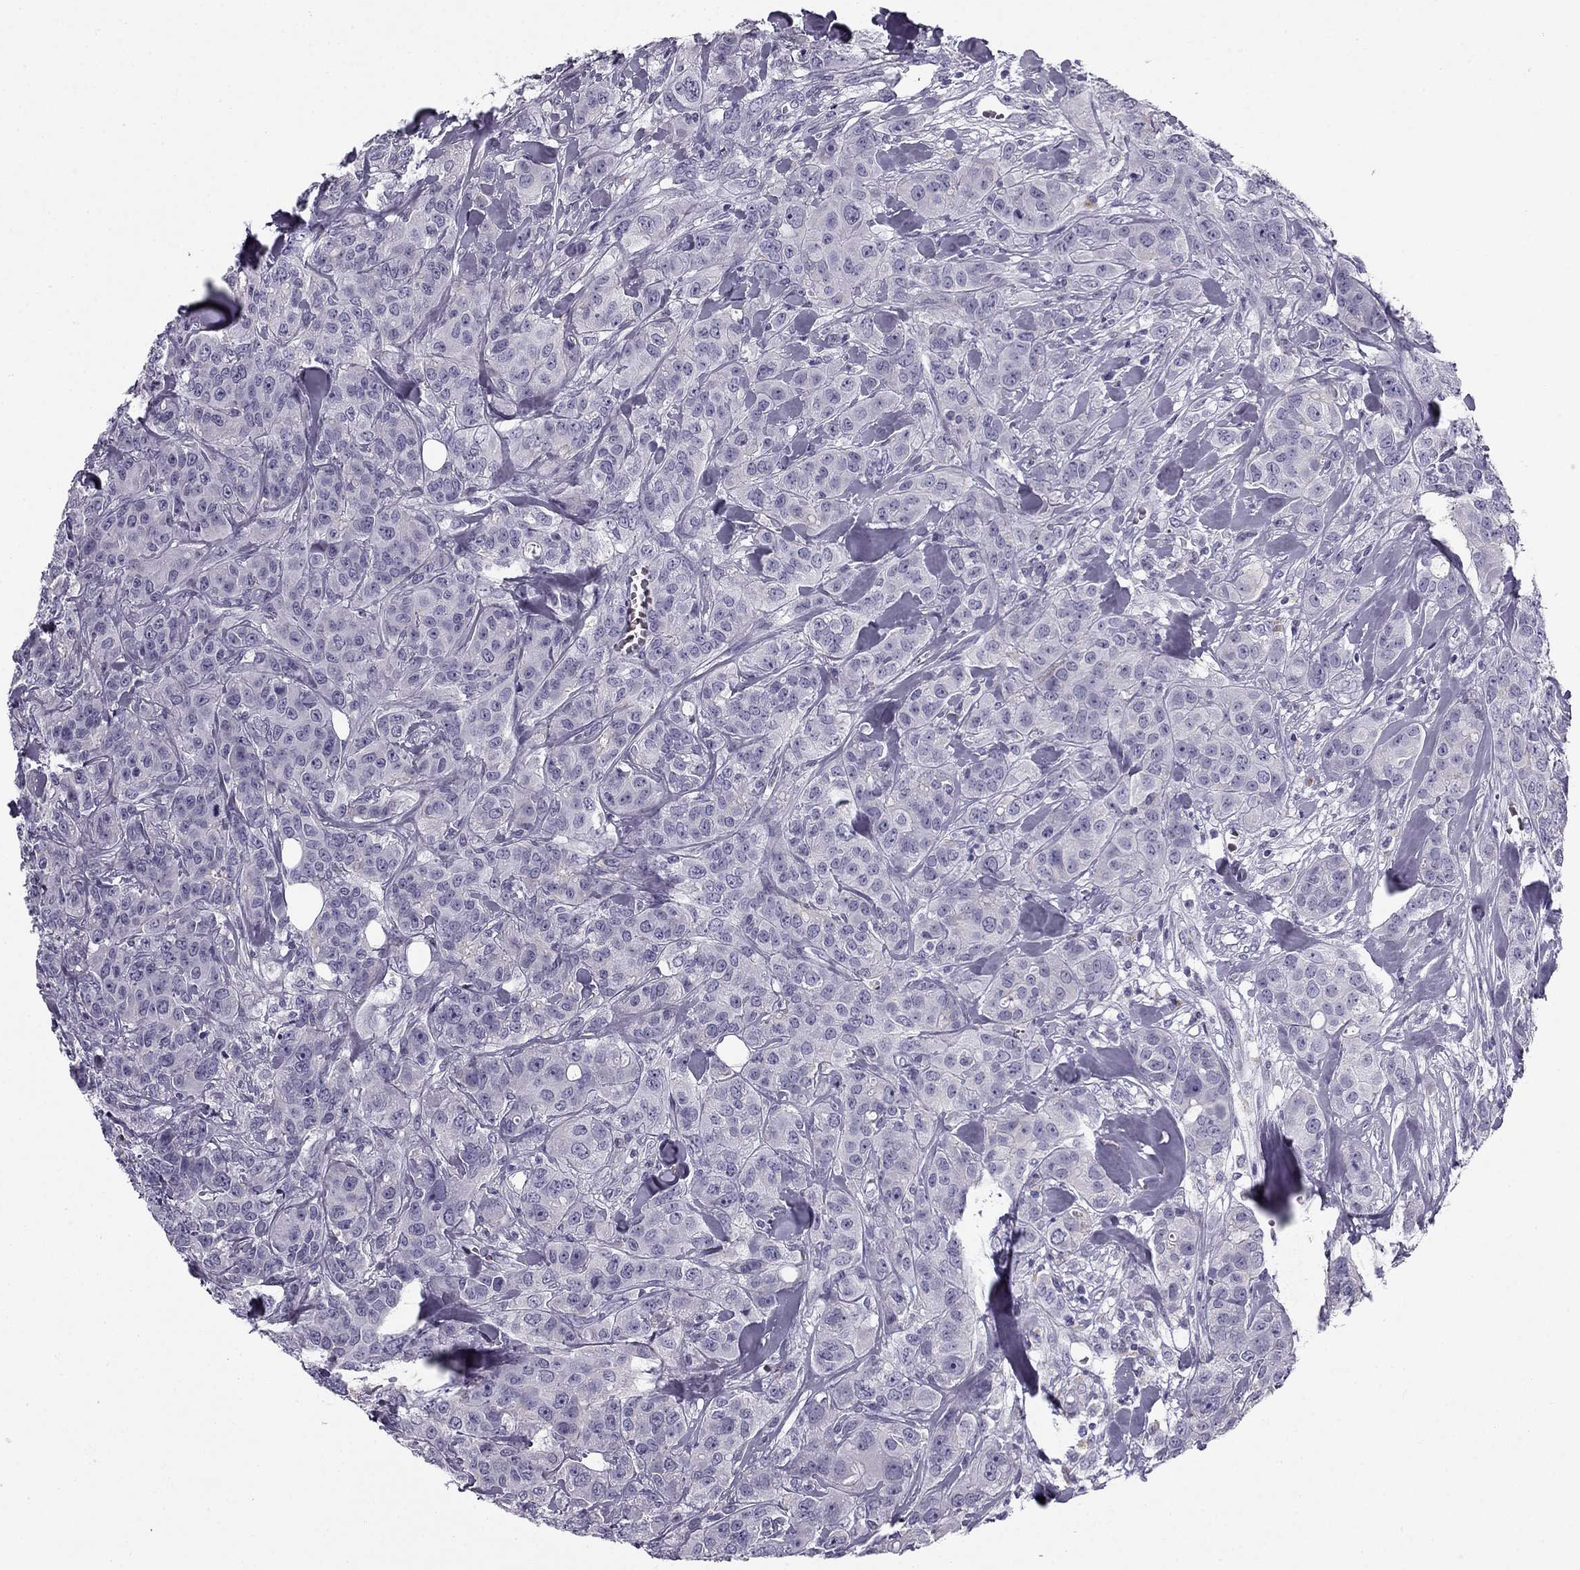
{"staining": {"intensity": "negative", "quantity": "none", "location": "none"}, "tissue": "breast cancer", "cell_type": "Tumor cells", "image_type": "cancer", "snomed": [{"axis": "morphology", "description": "Duct carcinoma"}, {"axis": "topography", "description": "Breast"}], "caption": "Tumor cells are negative for protein expression in human breast cancer.", "gene": "MC5R", "patient": {"sex": "female", "age": 43}}